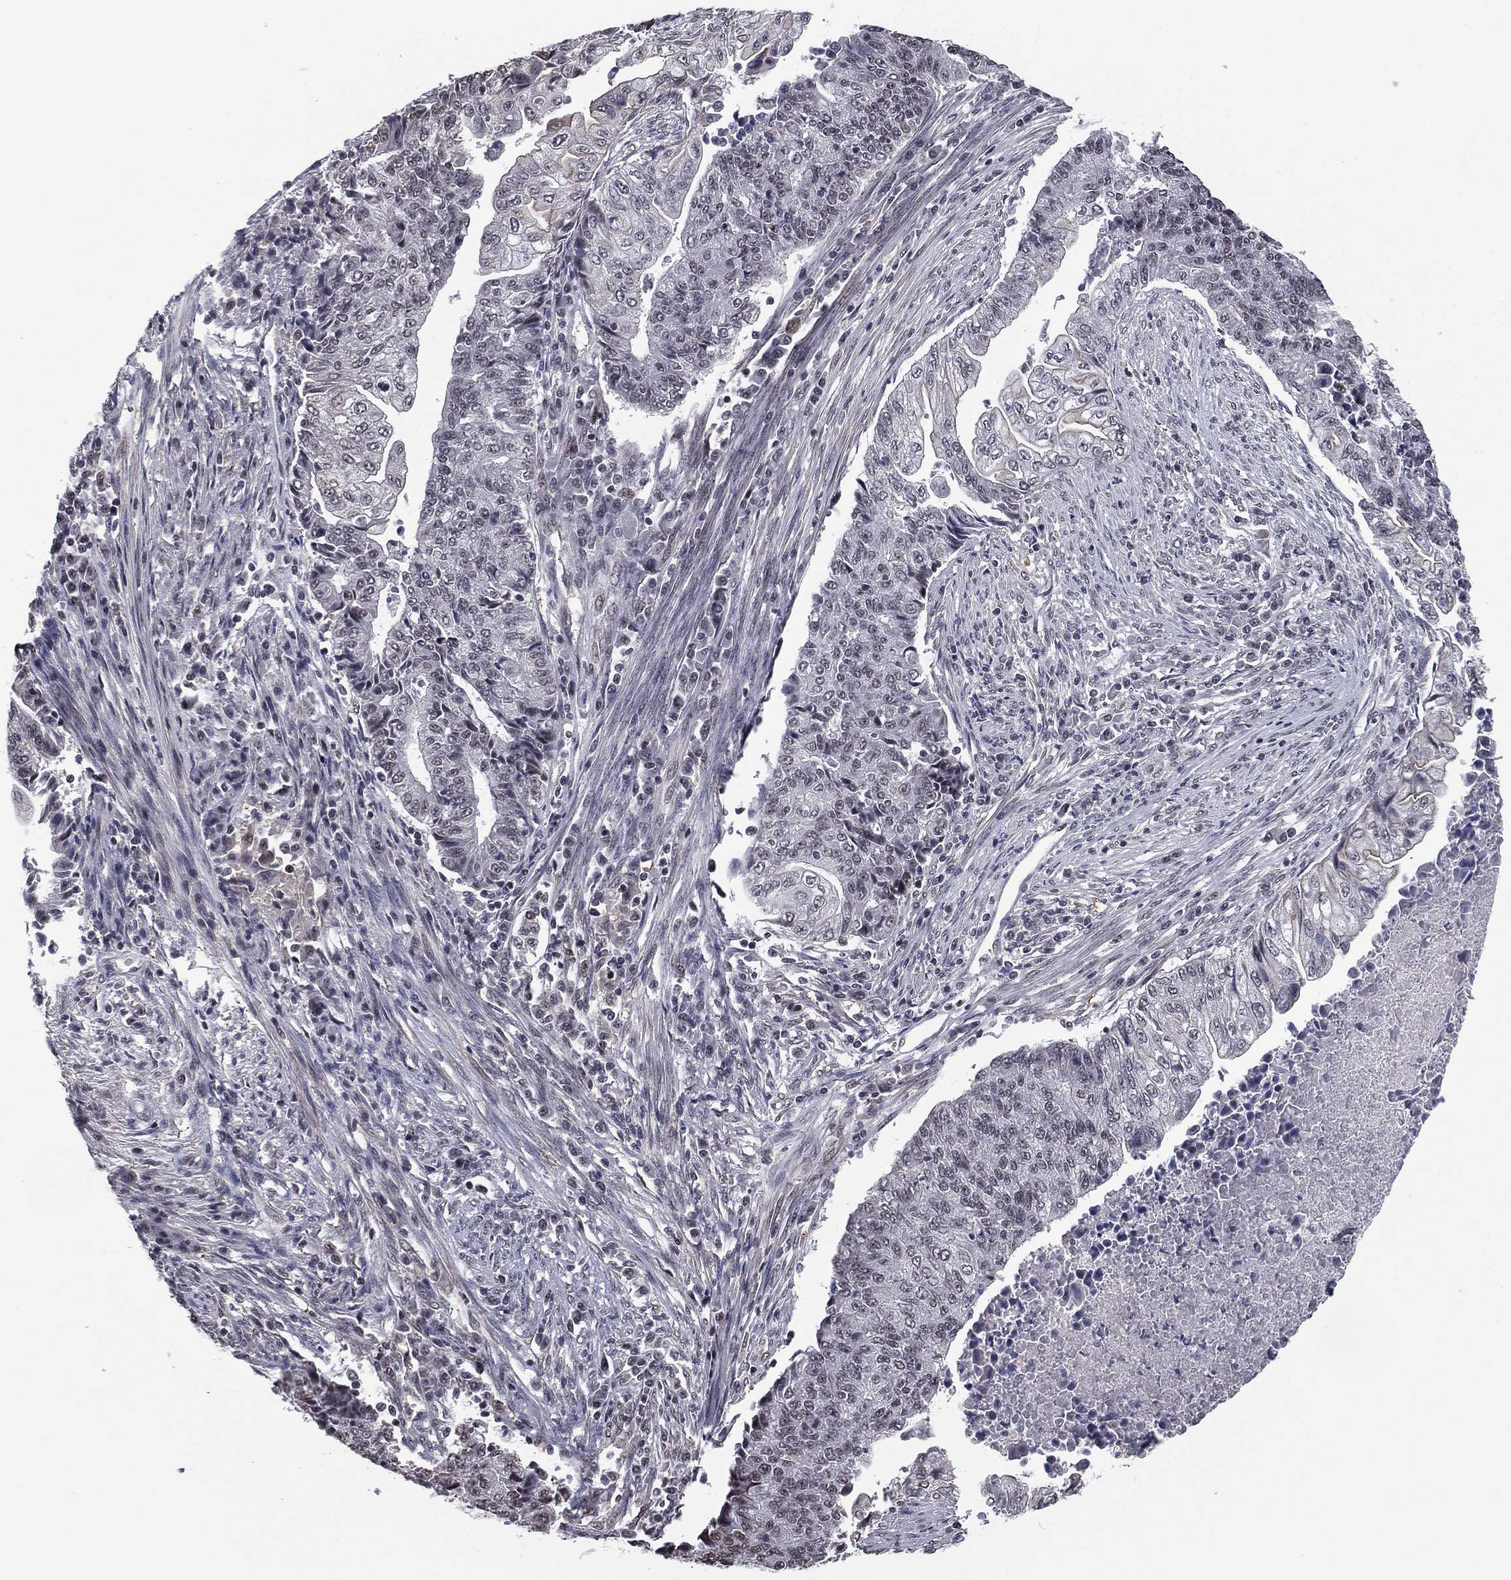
{"staining": {"intensity": "negative", "quantity": "none", "location": "none"}, "tissue": "endometrial cancer", "cell_type": "Tumor cells", "image_type": "cancer", "snomed": [{"axis": "morphology", "description": "Adenocarcinoma, NOS"}, {"axis": "topography", "description": "Uterus"}, {"axis": "topography", "description": "Endometrium"}], "caption": "A micrograph of endometrial cancer (adenocarcinoma) stained for a protein exhibits no brown staining in tumor cells. (DAB (3,3'-diaminobenzidine) immunohistochemistry with hematoxylin counter stain).", "gene": "RARB", "patient": {"sex": "female", "age": 54}}